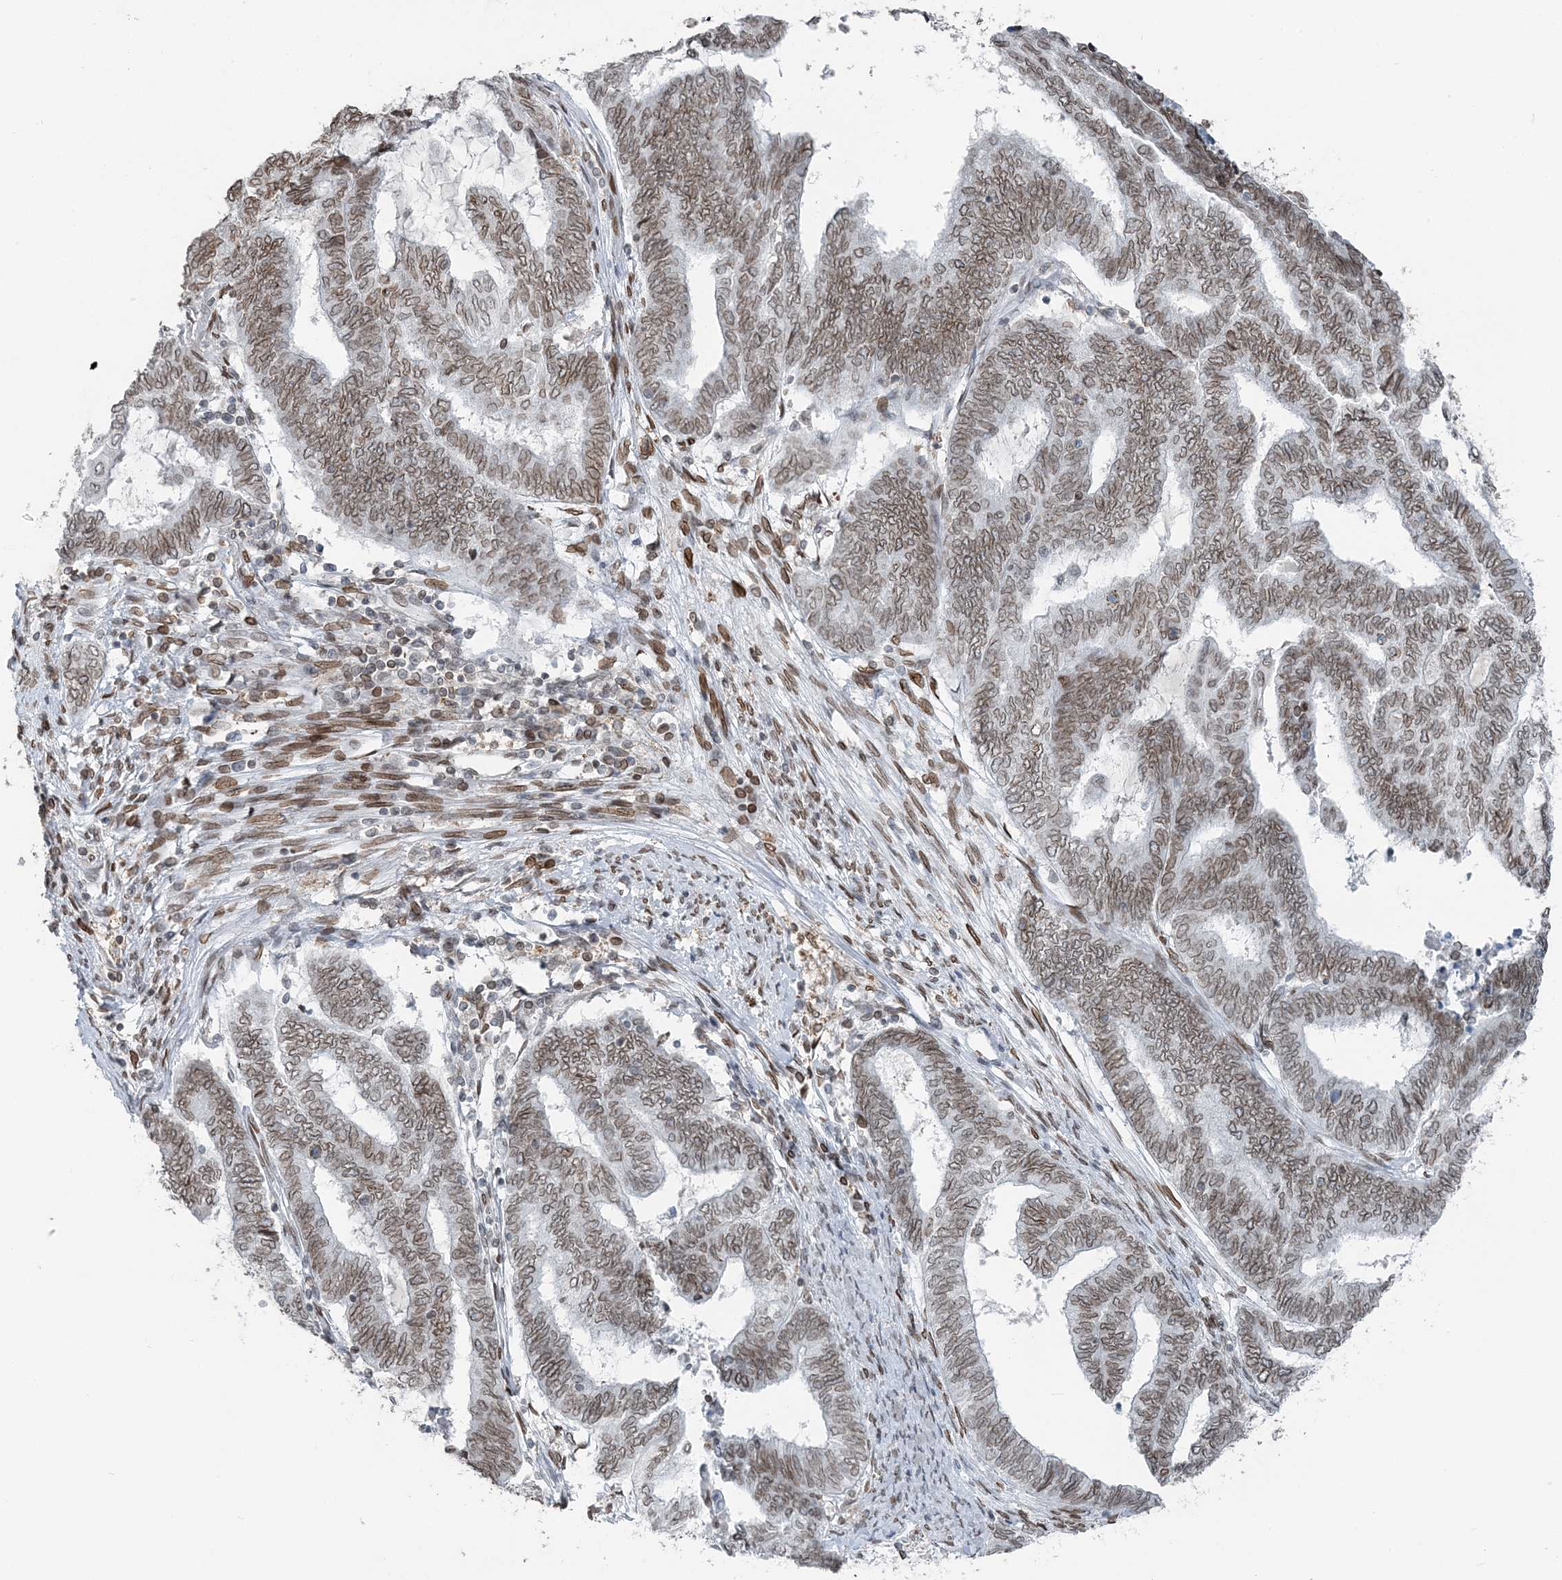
{"staining": {"intensity": "moderate", "quantity": ">75%", "location": "cytoplasmic/membranous,nuclear"}, "tissue": "endometrial cancer", "cell_type": "Tumor cells", "image_type": "cancer", "snomed": [{"axis": "morphology", "description": "Adenocarcinoma, NOS"}, {"axis": "topography", "description": "Uterus"}, {"axis": "topography", "description": "Endometrium"}], "caption": "About >75% of tumor cells in endometrial cancer (adenocarcinoma) show moderate cytoplasmic/membranous and nuclear protein staining as visualized by brown immunohistochemical staining.", "gene": "GJD4", "patient": {"sex": "female", "age": 70}}